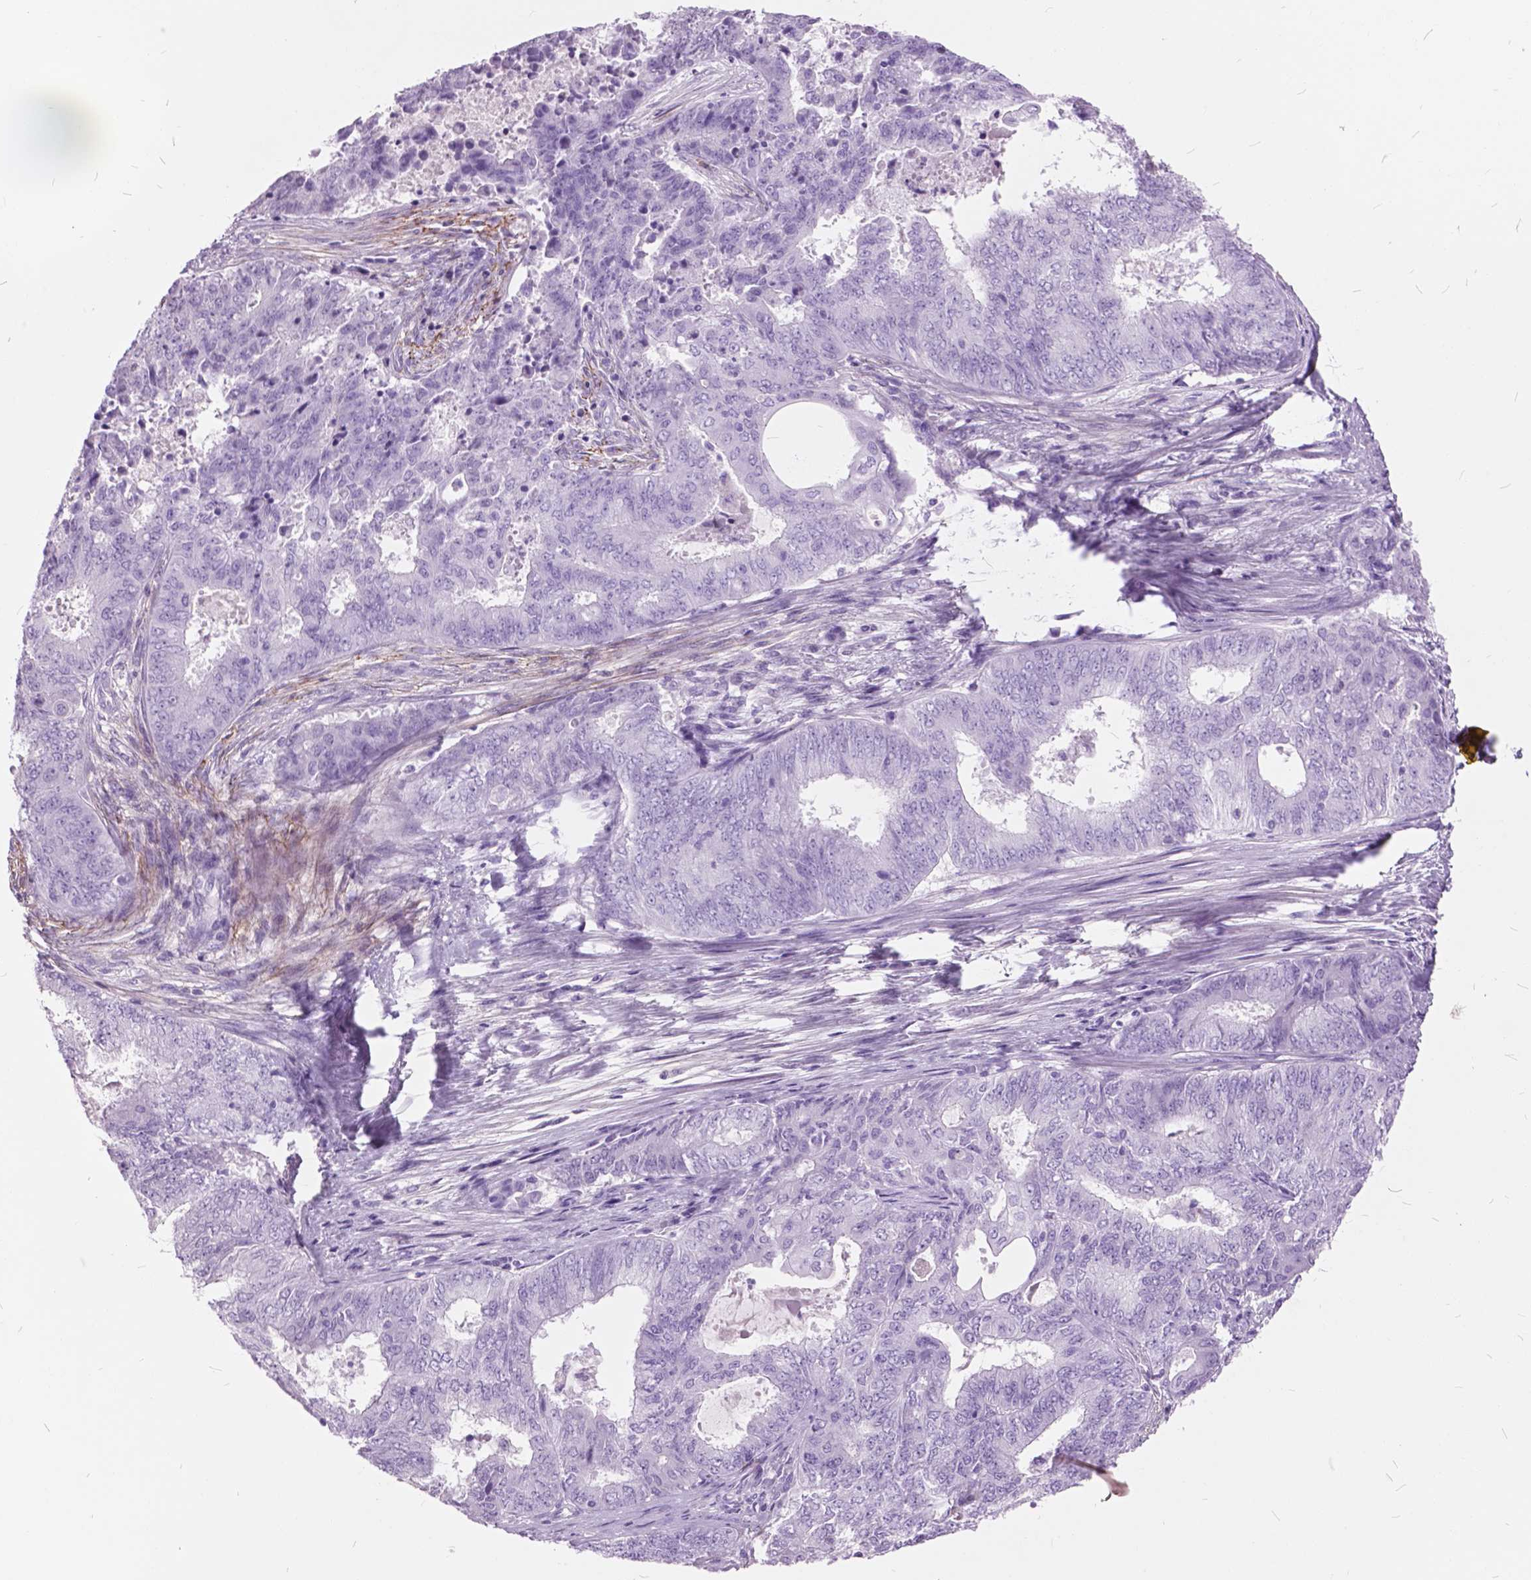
{"staining": {"intensity": "negative", "quantity": "none", "location": "none"}, "tissue": "endometrial cancer", "cell_type": "Tumor cells", "image_type": "cancer", "snomed": [{"axis": "morphology", "description": "Adenocarcinoma, NOS"}, {"axis": "topography", "description": "Endometrium"}], "caption": "Immunohistochemistry (IHC) photomicrograph of neoplastic tissue: adenocarcinoma (endometrial) stained with DAB exhibits no significant protein expression in tumor cells. The staining is performed using DAB (3,3'-diaminobenzidine) brown chromogen with nuclei counter-stained in using hematoxylin.", "gene": "GDF9", "patient": {"sex": "female", "age": 62}}